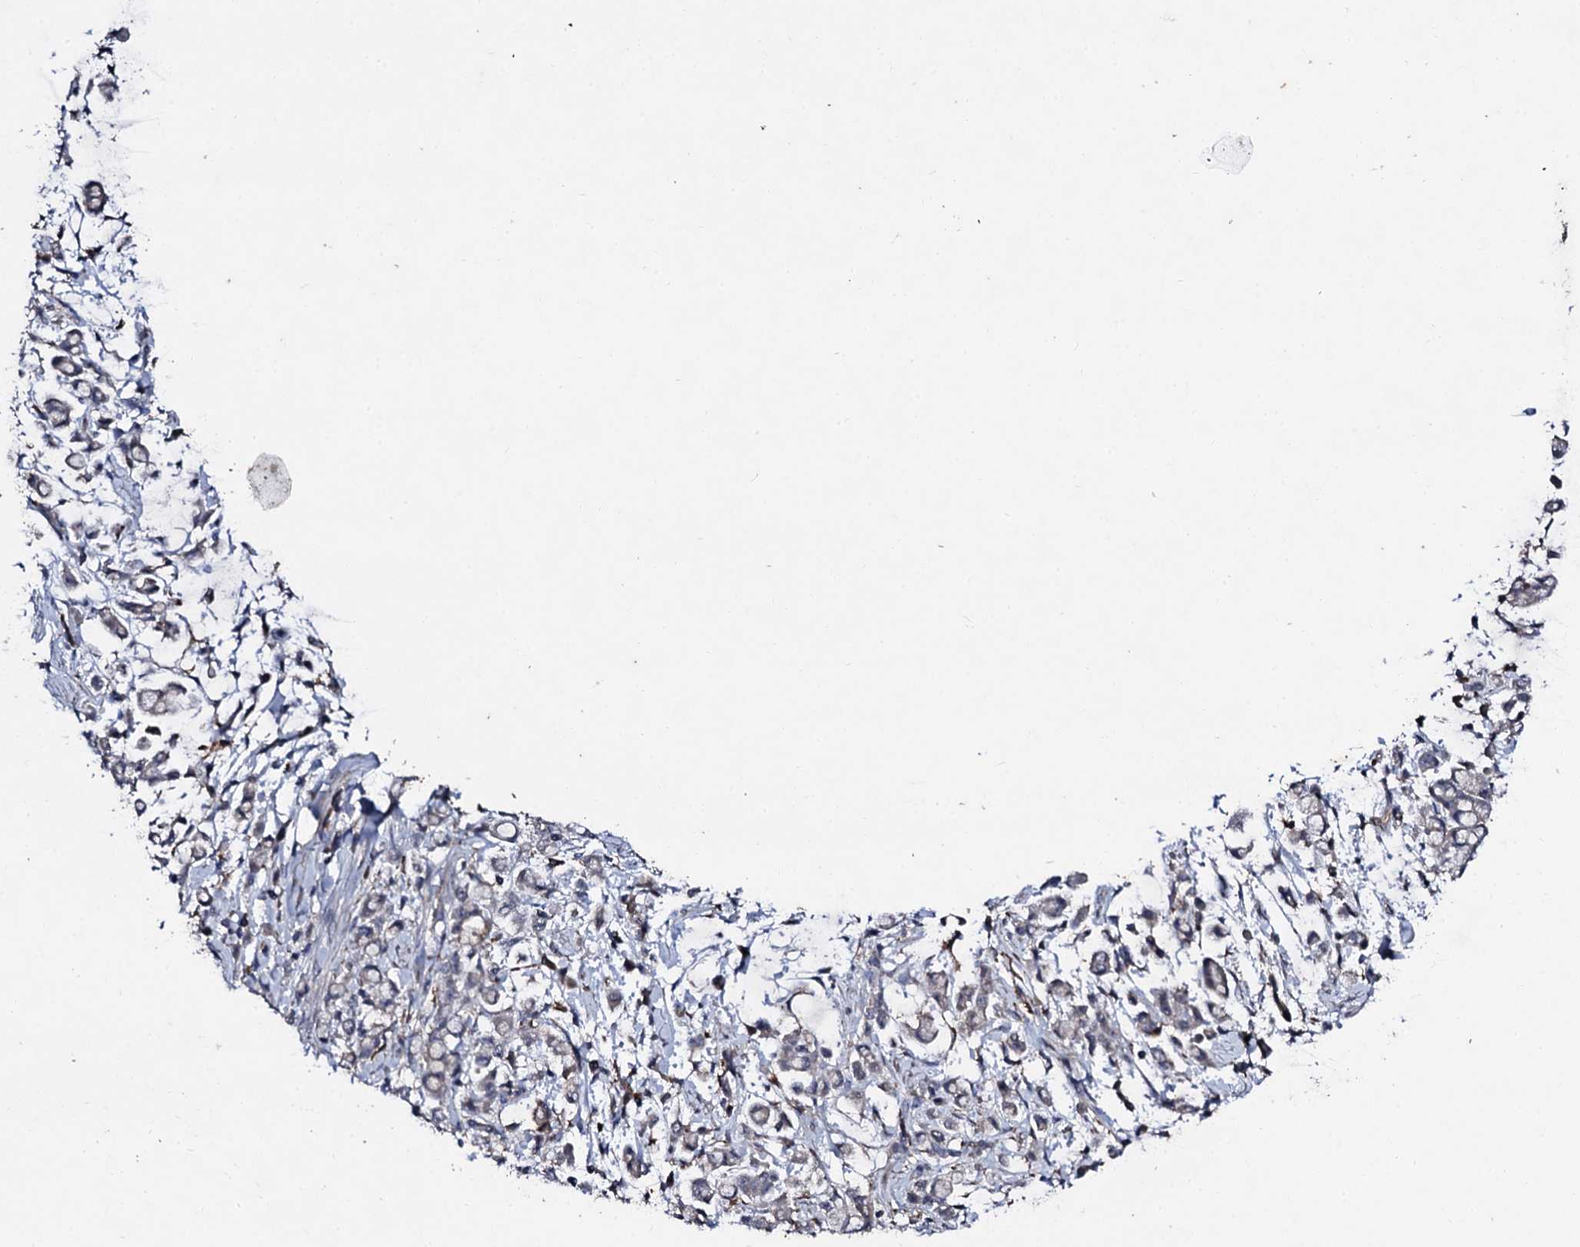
{"staining": {"intensity": "weak", "quantity": "<25%", "location": "cytoplasmic/membranous"}, "tissue": "stomach cancer", "cell_type": "Tumor cells", "image_type": "cancer", "snomed": [{"axis": "morphology", "description": "Adenocarcinoma, NOS"}, {"axis": "topography", "description": "Stomach"}], "caption": "This is an immunohistochemistry (IHC) micrograph of human stomach adenocarcinoma. There is no expression in tumor cells.", "gene": "LRRC28", "patient": {"sex": "female", "age": 60}}